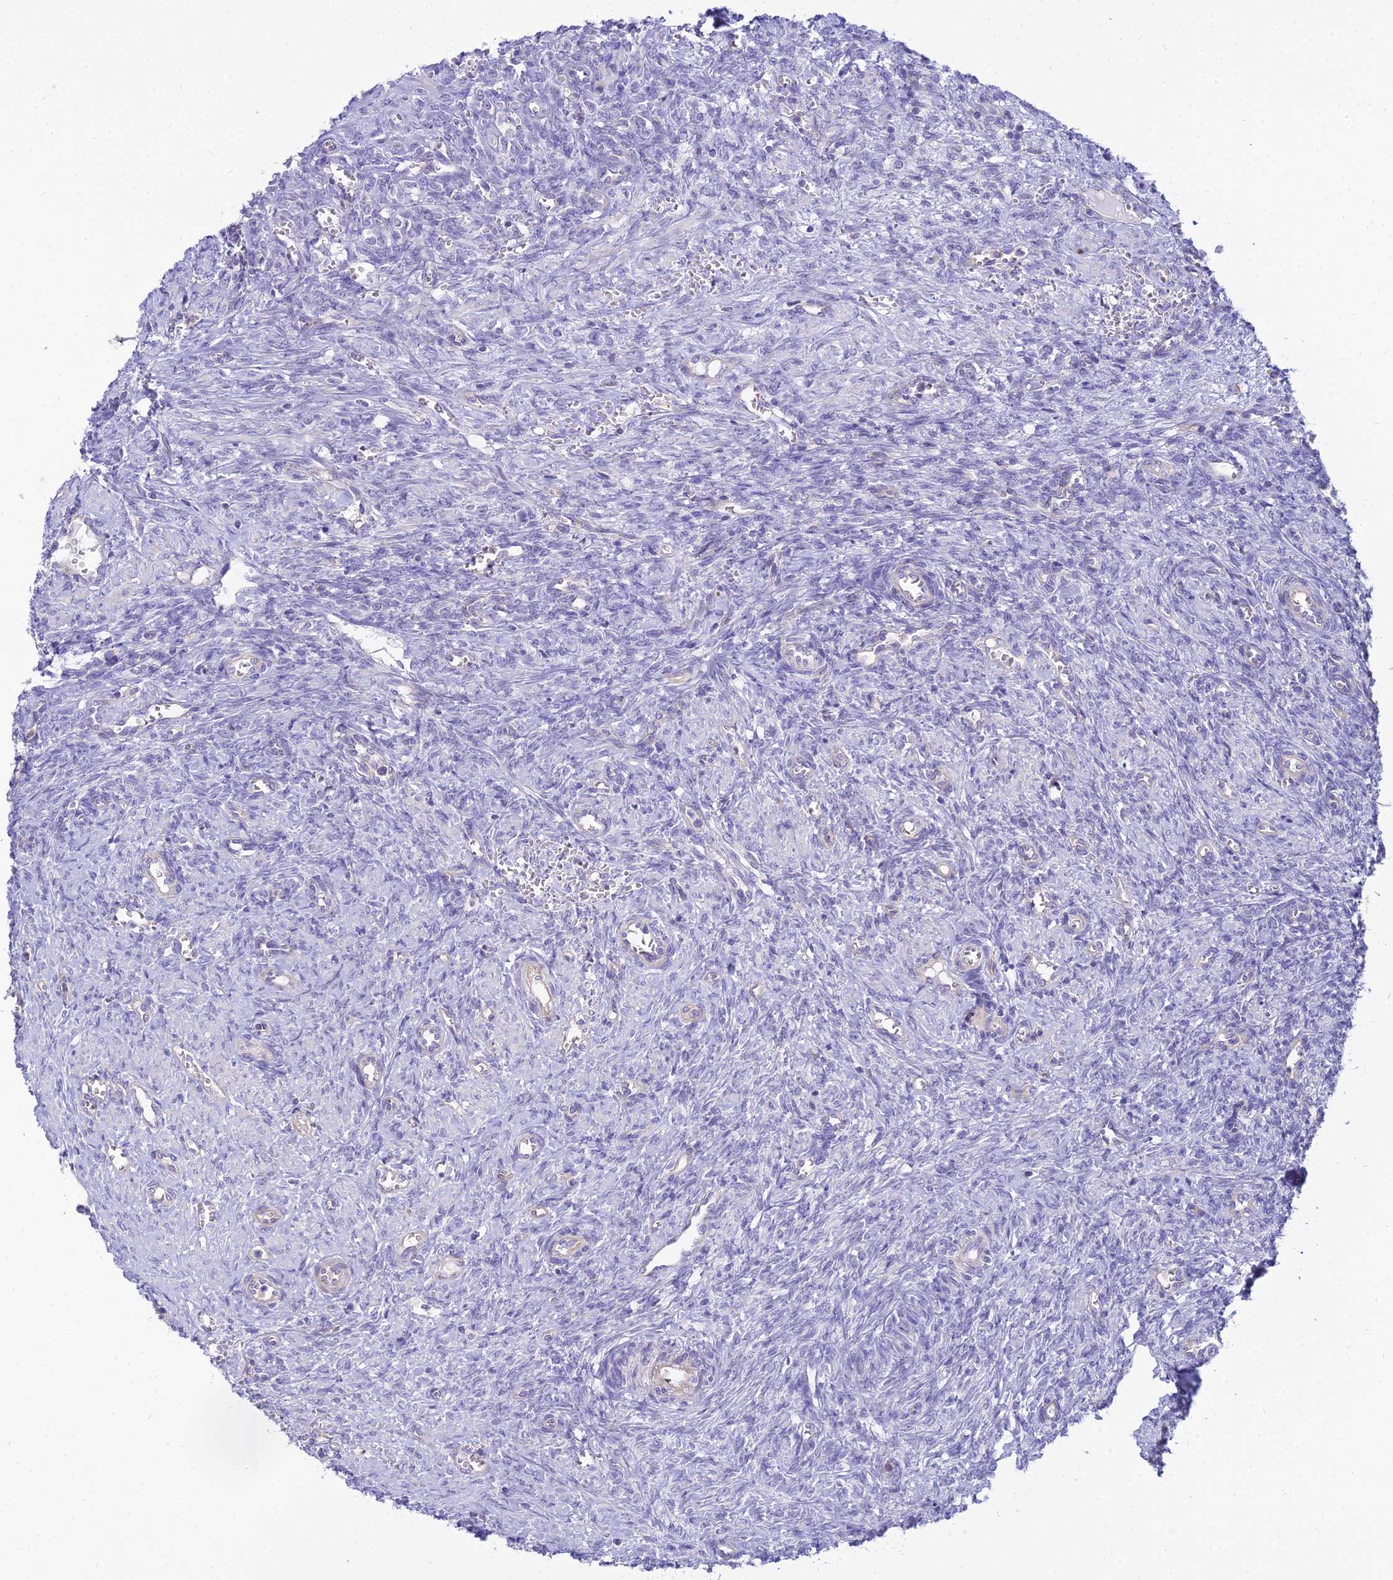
{"staining": {"intensity": "strong", "quantity": ">75%", "location": "cytoplasmic/membranous"}, "tissue": "ovary", "cell_type": "Follicle cells", "image_type": "normal", "snomed": [{"axis": "morphology", "description": "Normal tissue, NOS"}, {"axis": "topography", "description": "Ovary"}], "caption": "Follicle cells display high levels of strong cytoplasmic/membranous positivity in approximately >75% of cells in normal human ovary. Using DAB (3,3'-diaminobenzidine) (brown) and hematoxylin (blue) stains, captured at high magnification using brightfield microscopy.", "gene": "SMIM24", "patient": {"sex": "female", "age": 41}}